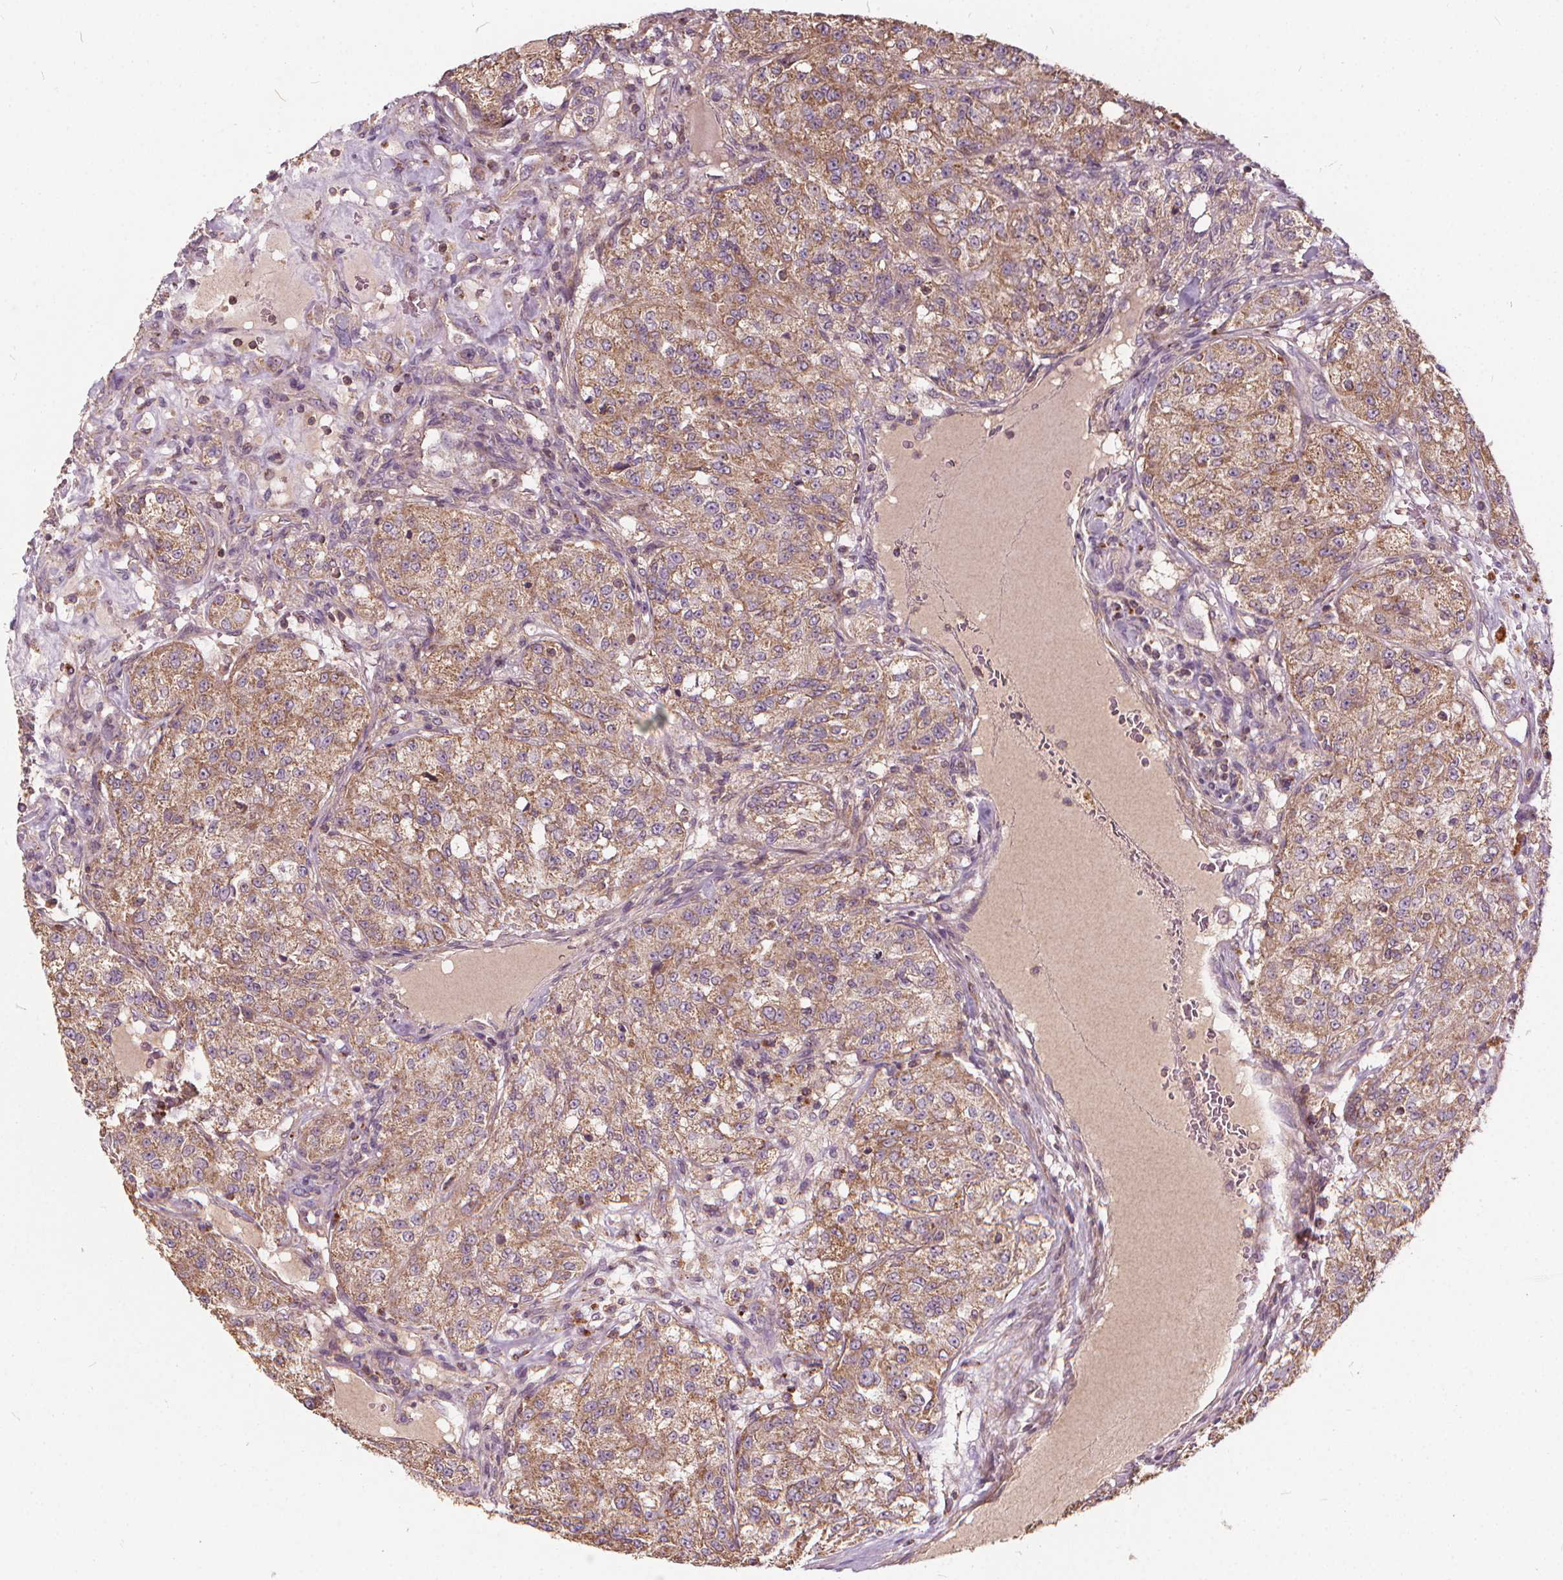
{"staining": {"intensity": "moderate", "quantity": ">75%", "location": "cytoplasmic/membranous"}, "tissue": "renal cancer", "cell_type": "Tumor cells", "image_type": "cancer", "snomed": [{"axis": "morphology", "description": "Adenocarcinoma, NOS"}, {"axis": "topography", "description": "Kidney"}], "caption": "High-power microscopy captured an immunohistochemistry (IHC) image of renal cancer (adenocarcinoma), revealing moderate cytoplasmic/membranous staining in approximately >75% of tumor cells. The staining was performed using DAB to visualize the protein expression in brown, while the nuclei were stained in blue with hematoxylin (Magnification: 20x).", "gene": "ORAI2", "patient": {"sex": "female", "age": 63}}